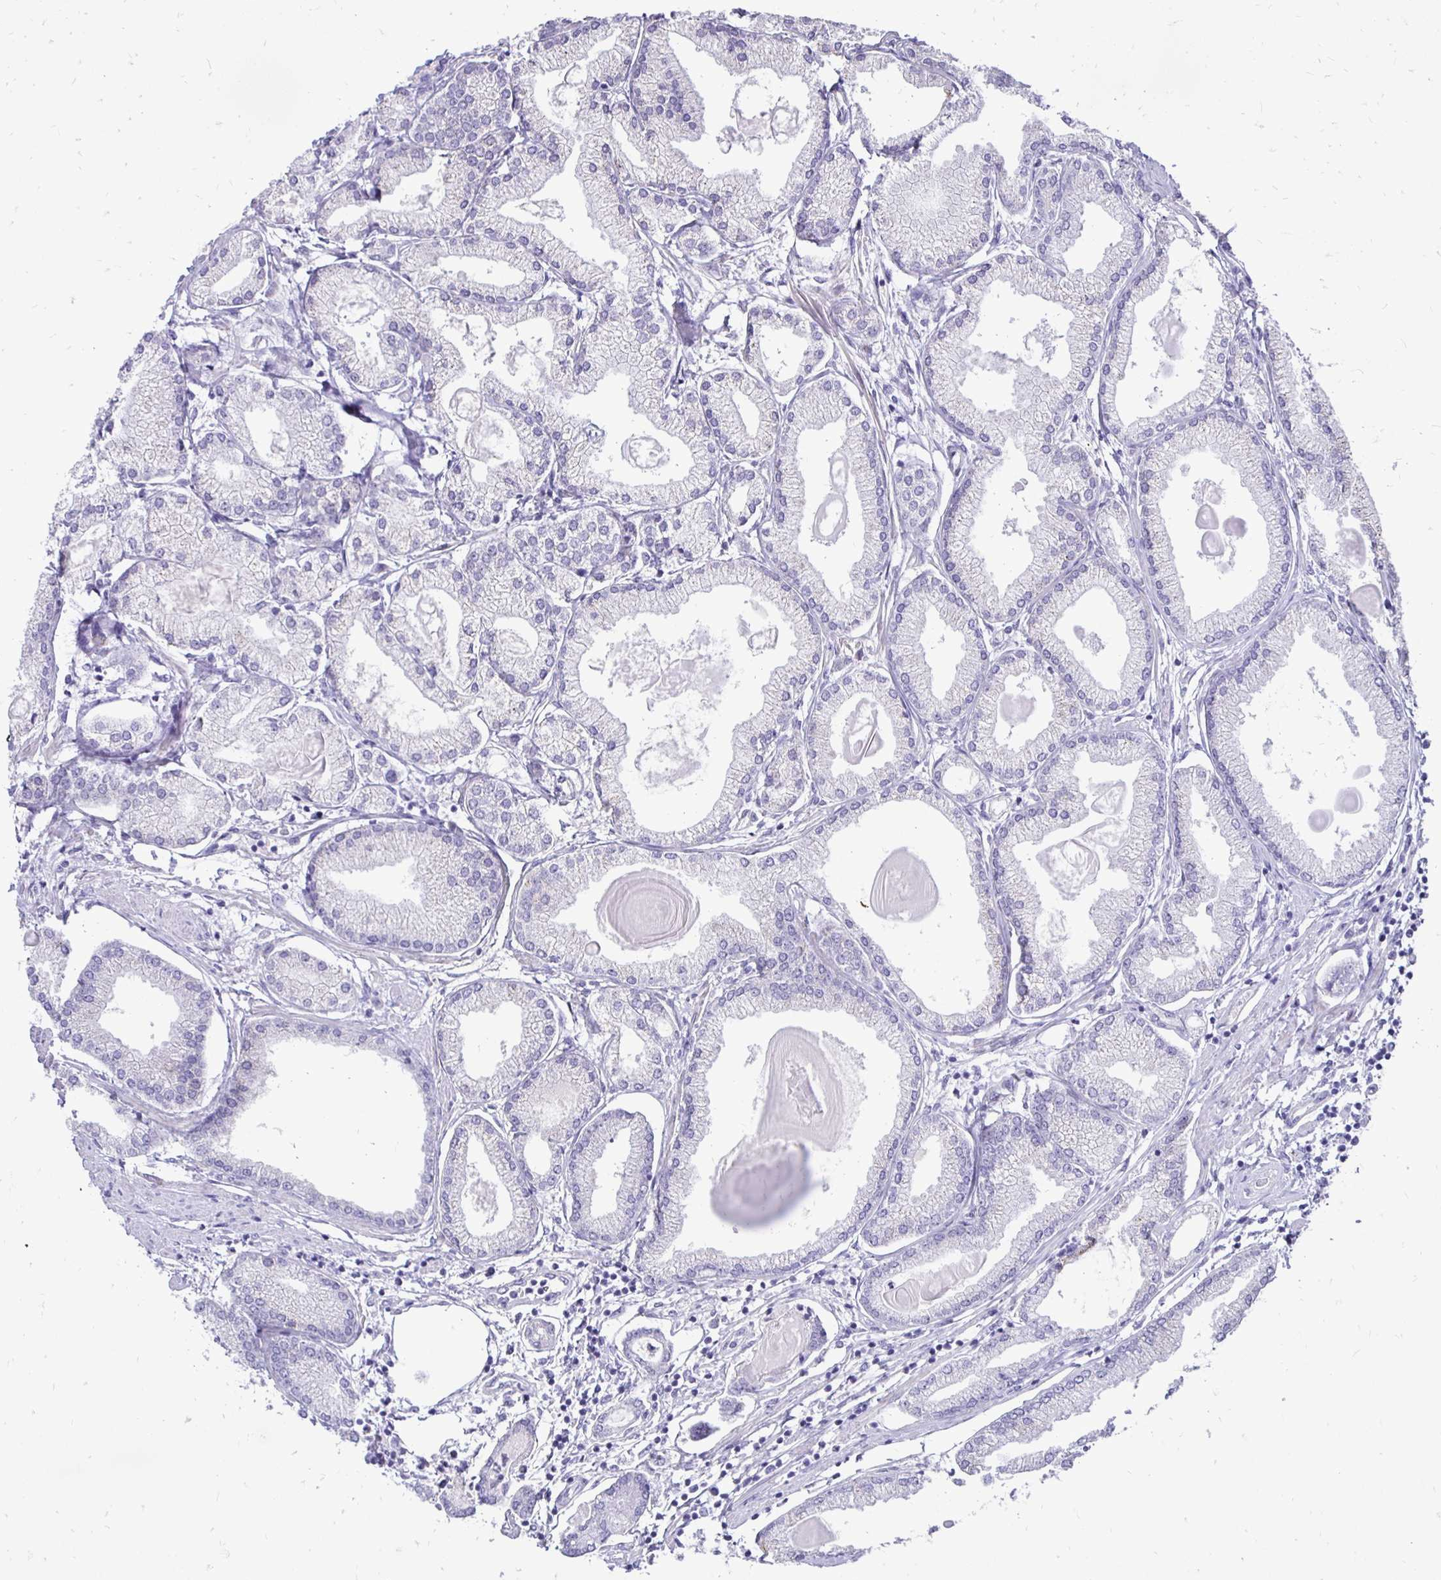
{"staining": {"intensity": "negative", "quantity": "none", "location": "none"}, "tissue": "prostate cancer", "cell_type": "Tumor cells", "image_type": "cancer", "snomed": [{"axis": "morphology", "description": "Adenocarcinoma, High grade"}, {"axis": "topography", "description": "Prostate"}], "caption": "A photomicrograph of prostate cancer (high-grade adenocarcinoma) stained for a protein reveals no brown staining in tumor cells. (IHC, brightfield microscopy, high magnification).", "gene": "GAS2", "patient": {"sex": "male", "age": 68}}